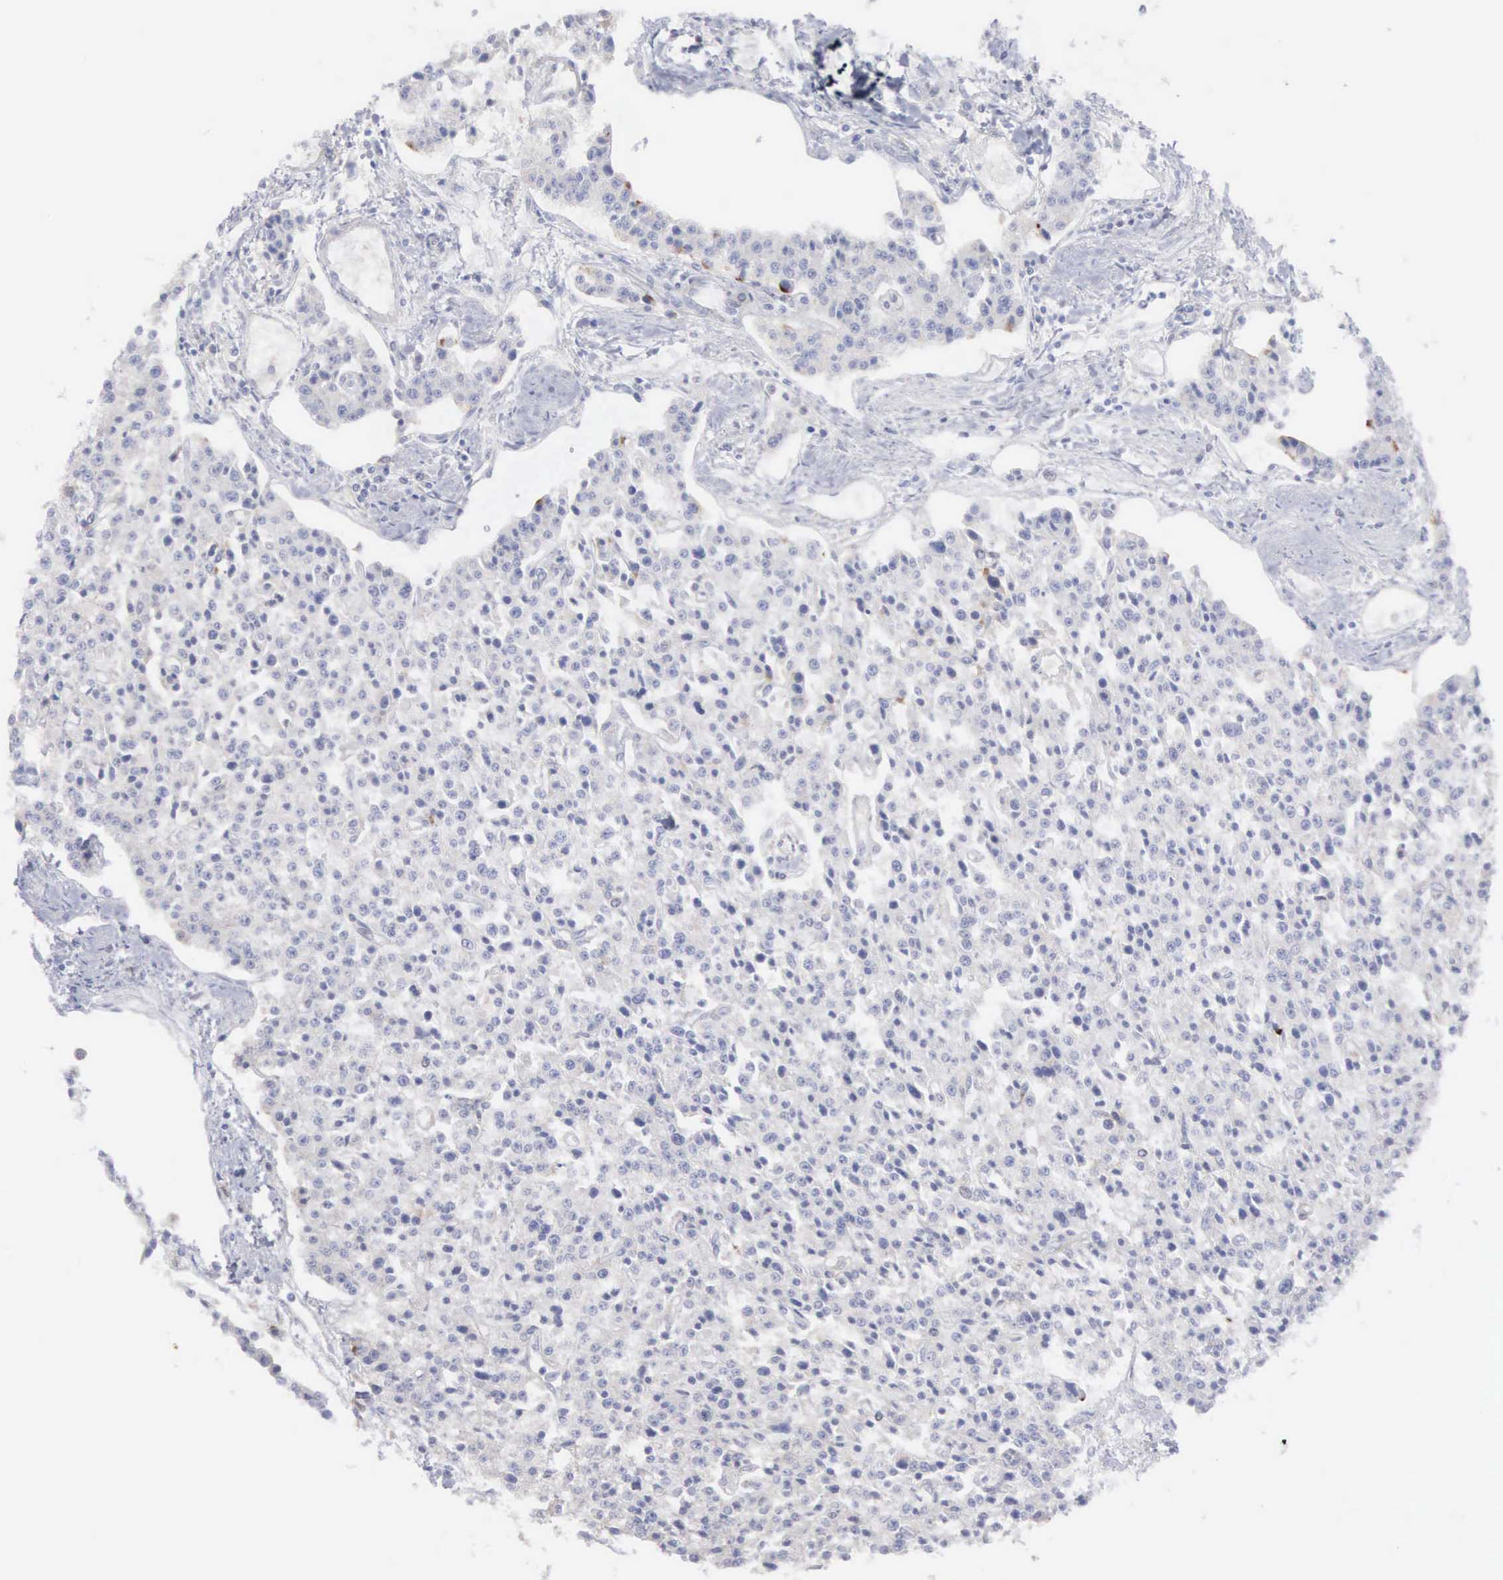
{"staining": {"intensity": "weak", "quantity": "25%-75%", "location": "cytoplasmic/membranous"}, "tissue": "carcinoid", "cell_type": "Tumor cells", "image_type": "cancer", "snomed": [{"axis": "morphology", "description": "Carcinoid, malignant, NOS"}, {"axis": "topography", "description": "Stomach"}], "caption": "This is an image of immunohistochemistry staining of carcinoid, which shows weak positivity in the cytoplasmic/membranous of tumor cells.", "gene": "MTHFD1", "patient": {"sex": "female", "age": 76}}